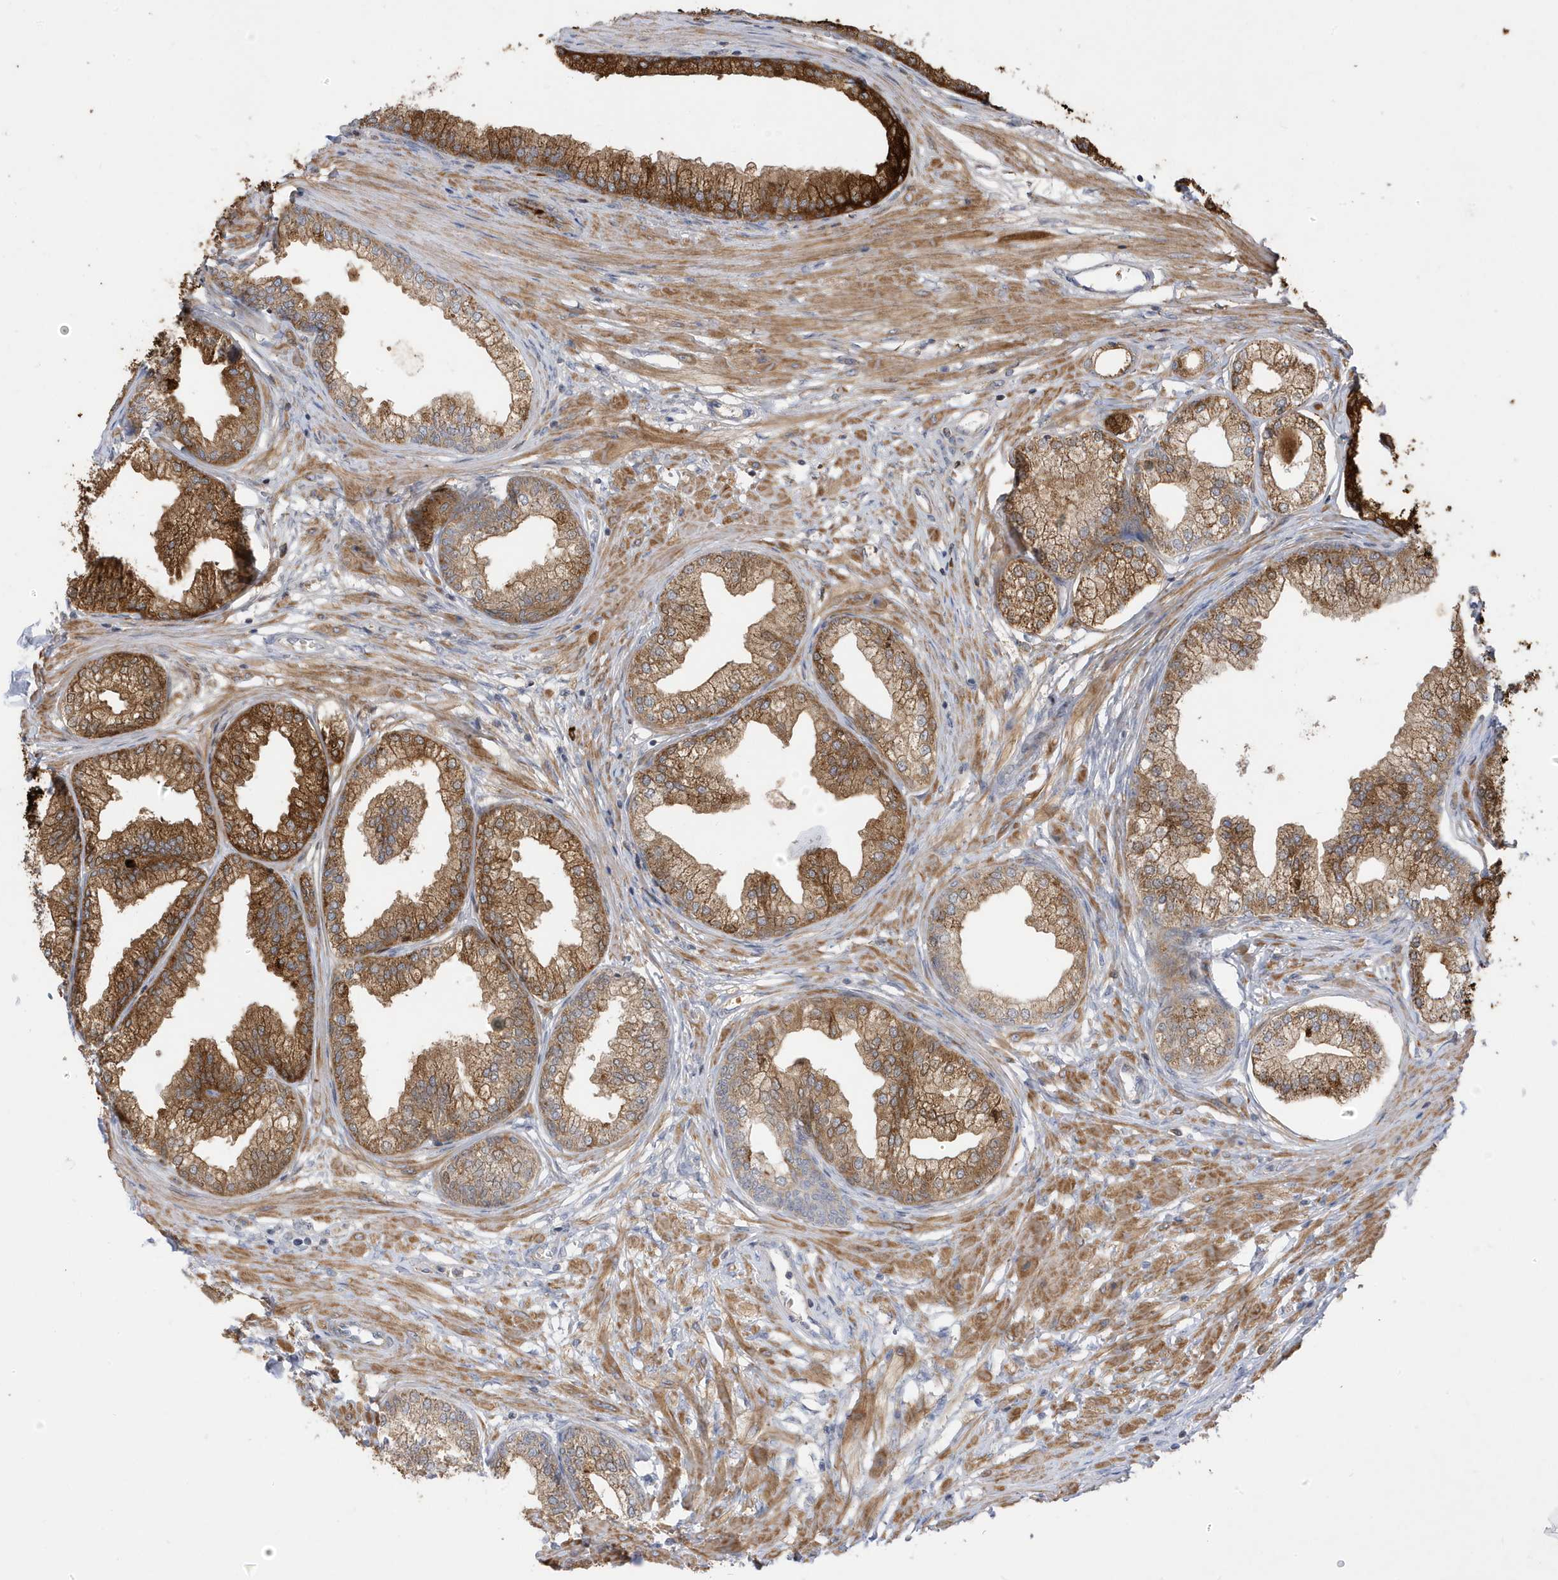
{"staining": {"intensity": "strong", "quantity": "25%-75%", "location": "cytoplasmic/membranous"}, "tissue": "prostate", "cell_type": "Glandular cells", "image_type": "normal", "snomed": [{"axis": "morphology", "description": "Normal tissue, NOS"}, {"axis": "morphology", "description": "Urothelial carcinoma, Low grade"}, {"axis": "topography", "description": "Urinary bladder"}, {"axis": "topography", "description": "Prostate"}], "caption": "An immunohistochemistry micrograph of unremarkable tissue is shown. Protein staining in brown labels strong cytoplasmic/membranous positivity in prostate within glandular cells. (brown staining indicates protein expression, while blue staining denotes nuclei).", "gene": "ATP13A5", "patient": {"sex": "male", "age": 60}}